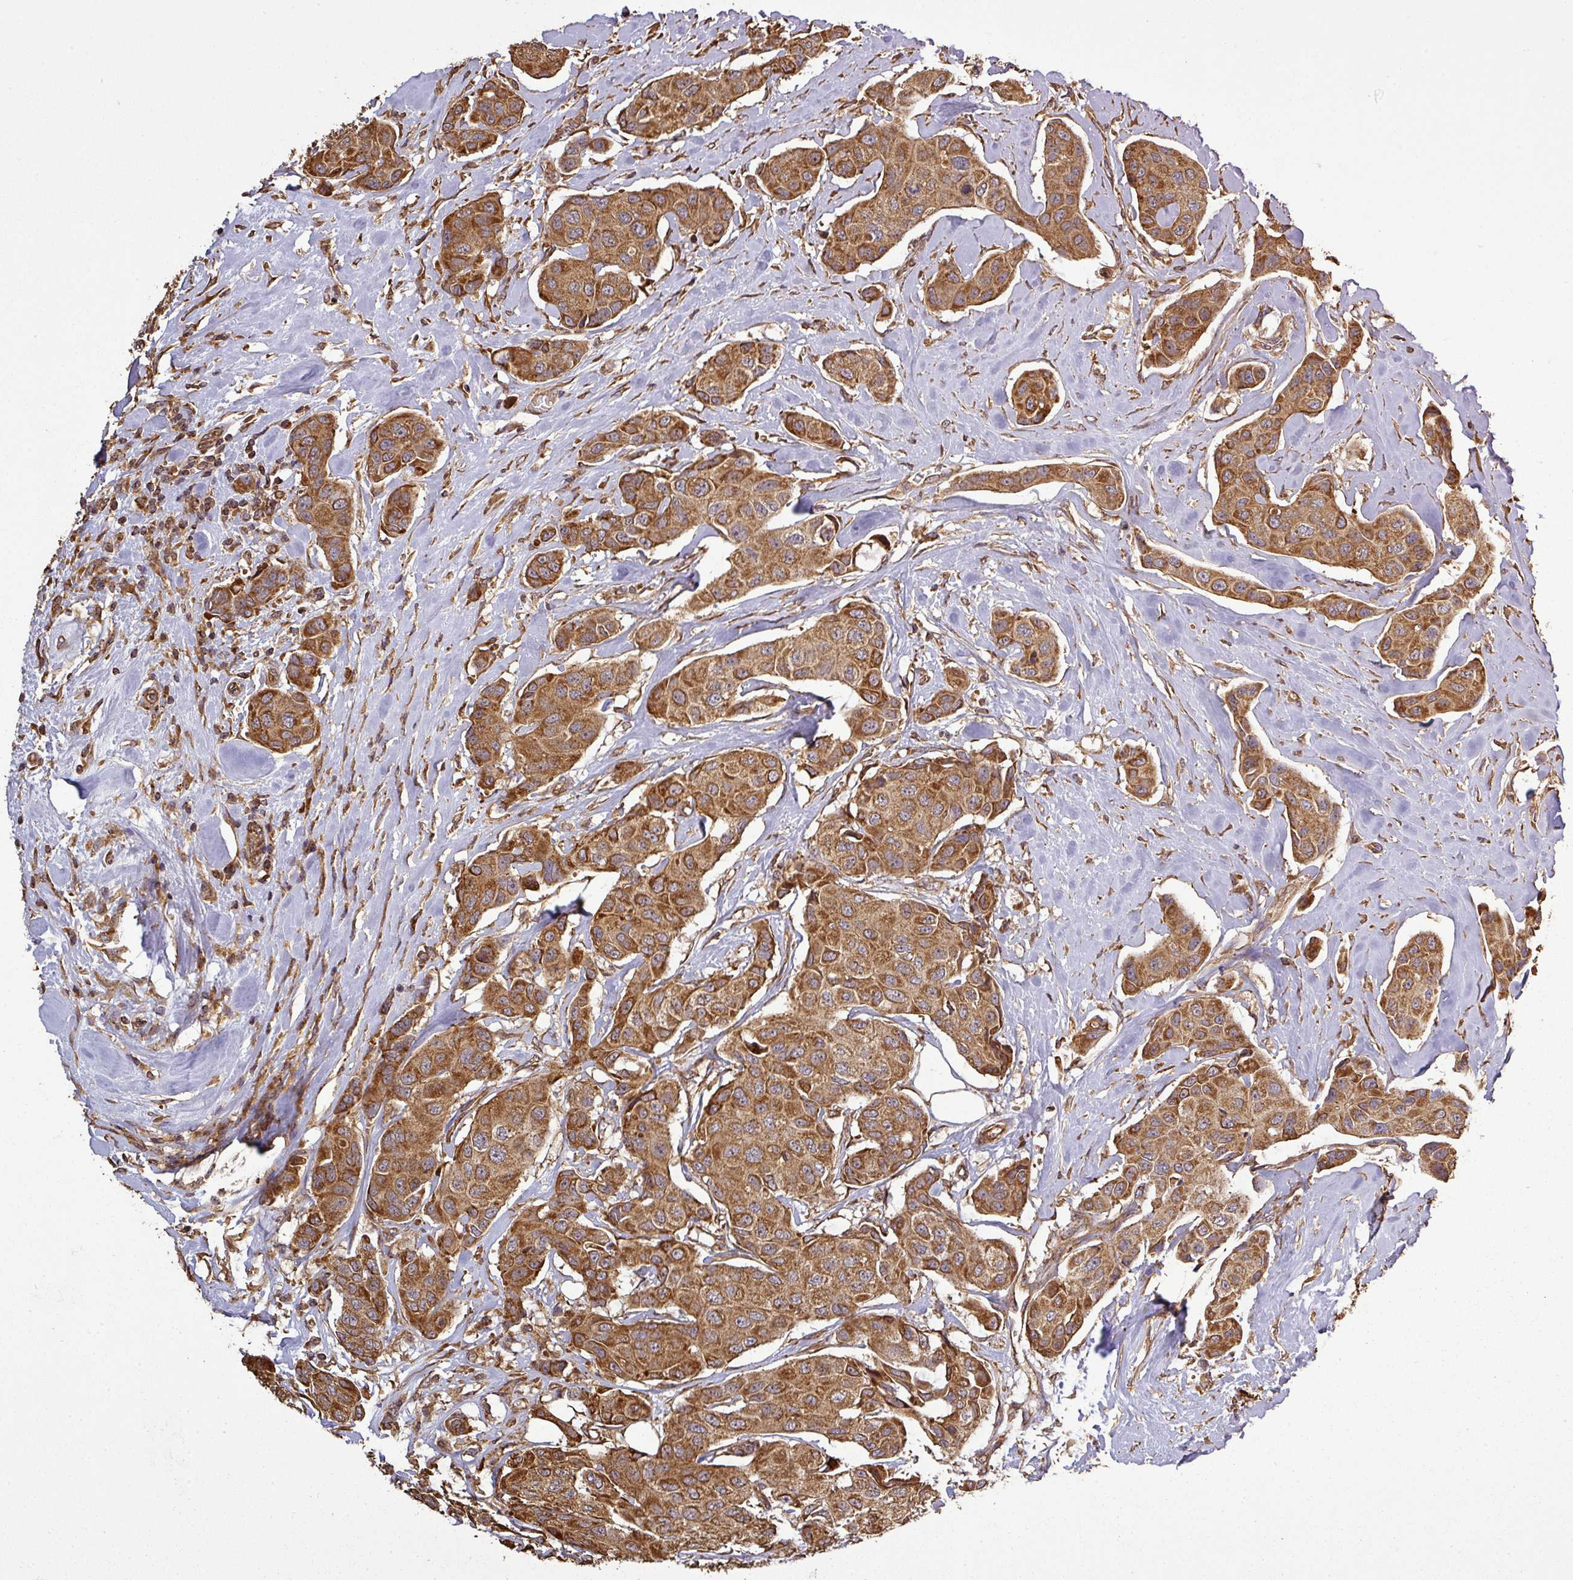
{"staining": {"intensity": "strong", "quantity": ">75%", "location": "cytoplasmic/membranous"}, "tissue": "breast cancer", "cell_type": "Tumor cells", "image_type": "cancer", "snomed": [{"axis": "morphology", "description": "Duct carcinoma"}, {"axis": "topography", "description": "Breast"}, {"axis": "topography", "description": "Lymph node"}], "caption": "Immunohistochemistry (IHC) micrograph of neoplastic tissue: breast cancer stained using immunohistochemistry displays high levels of strong protein expression localized specifically in the cytoplasmic/membranous of tumor cells, appearing as a cytoplasmic/membranous brown color.", "gene": "PLEKHM1", "patient": {"sex": "female", "age": 80}}